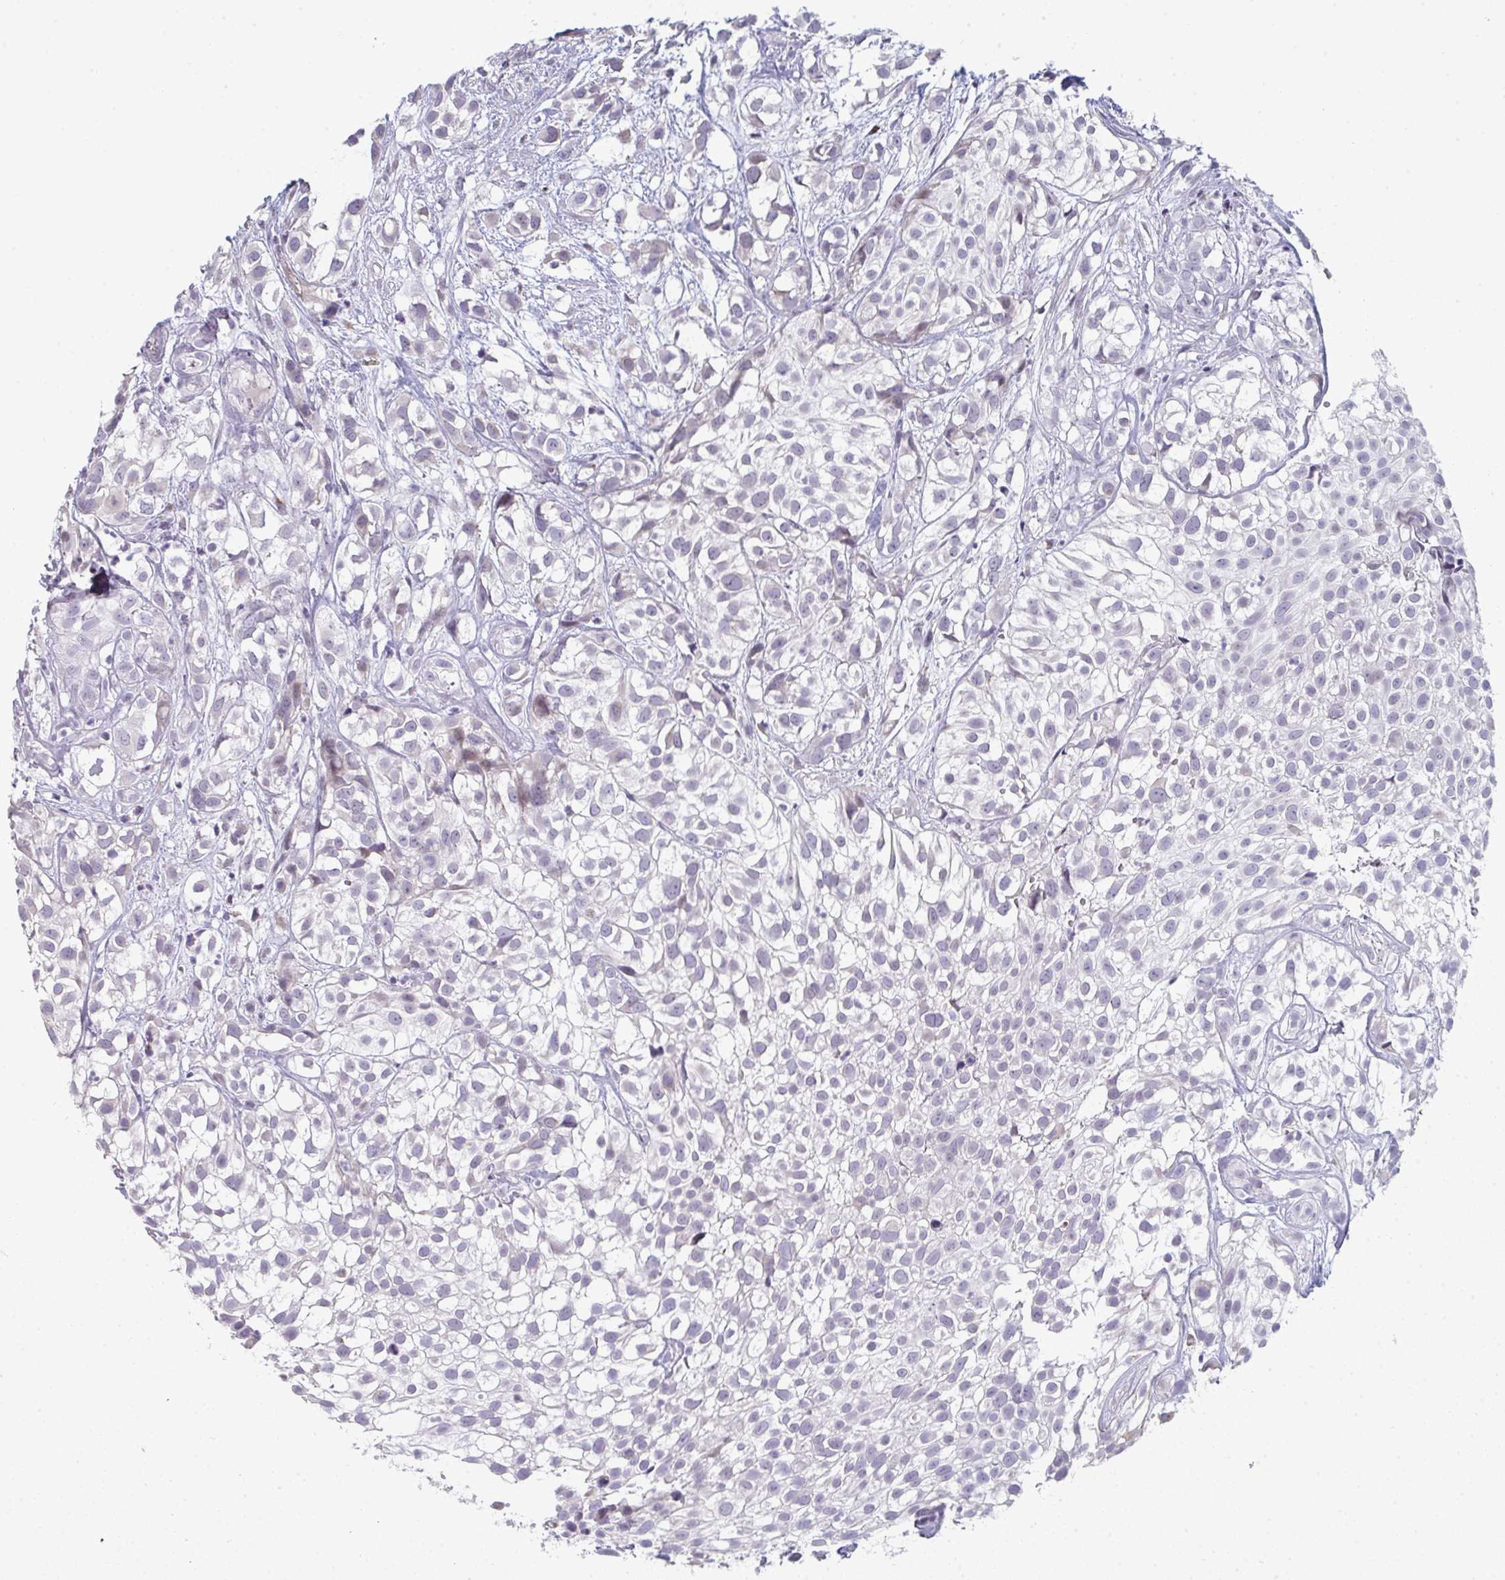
{"staining": {"intensity": "negative", "quantity": "none", "location": "none"}, "tissue": "urothelial cancer", "cell_type": "Tumor cells", "image_type": "cancer", "snomed": [{"axis": "morphology", "description": "Urothelial carcinoma, High grade"}, {"axis": "topography", "description": "Urinary bladder"}], "caption": "Urothelial carcinoma (high-grade) was stained to show a protein in brown. There is no significant positivity in tumor cells. (DAB immunohistochemistry (IHC), high magnification).", "gene": "A1CF", "patient": {"sex": "male", "age": 56}}